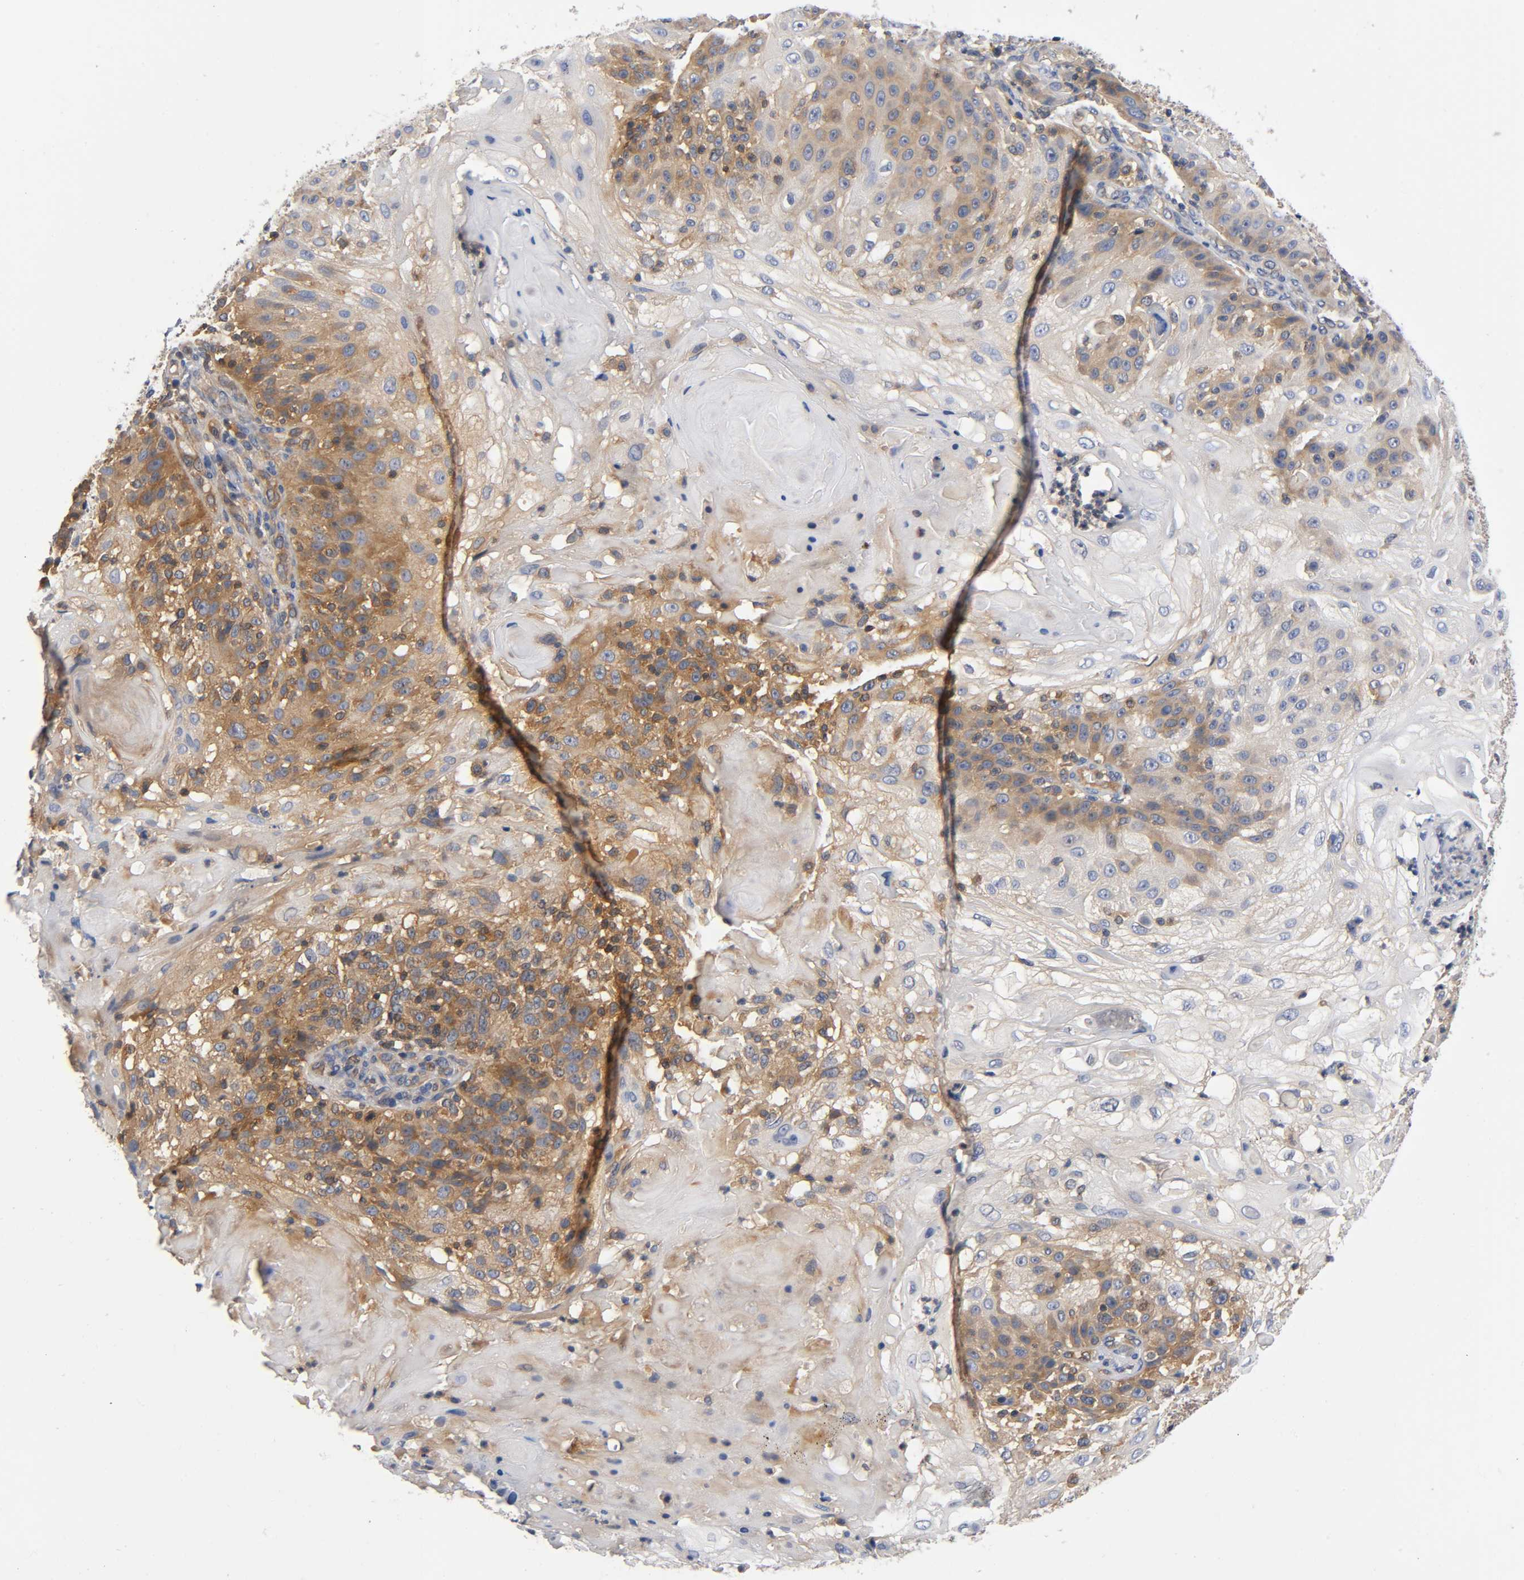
{"staining": {"intensity": "moderate", "quantity": "25%-75%", "location": "cytoplasmic/membranous"}, "tissue": "skin cancer", "cell_type": "Tumor cells", "image_type": "cancer", "snomed": [{"axis": "morphology", "description": "Normal tissue, NOS"}, {"axis": "morphology", "description": "Squamous cell carcinoma, NOS"}, {"axis": "topography", "description": "Skin"}], "caption": "Immunohistochemical staining of human squamous cell carcinoma (skin) demonstrates moderate cytoplasmic/membranous protein staining in about 25%-75% of tumor cells.", "gene": "PRKAB1", "patient": {"sex": "female", "age": 83}}